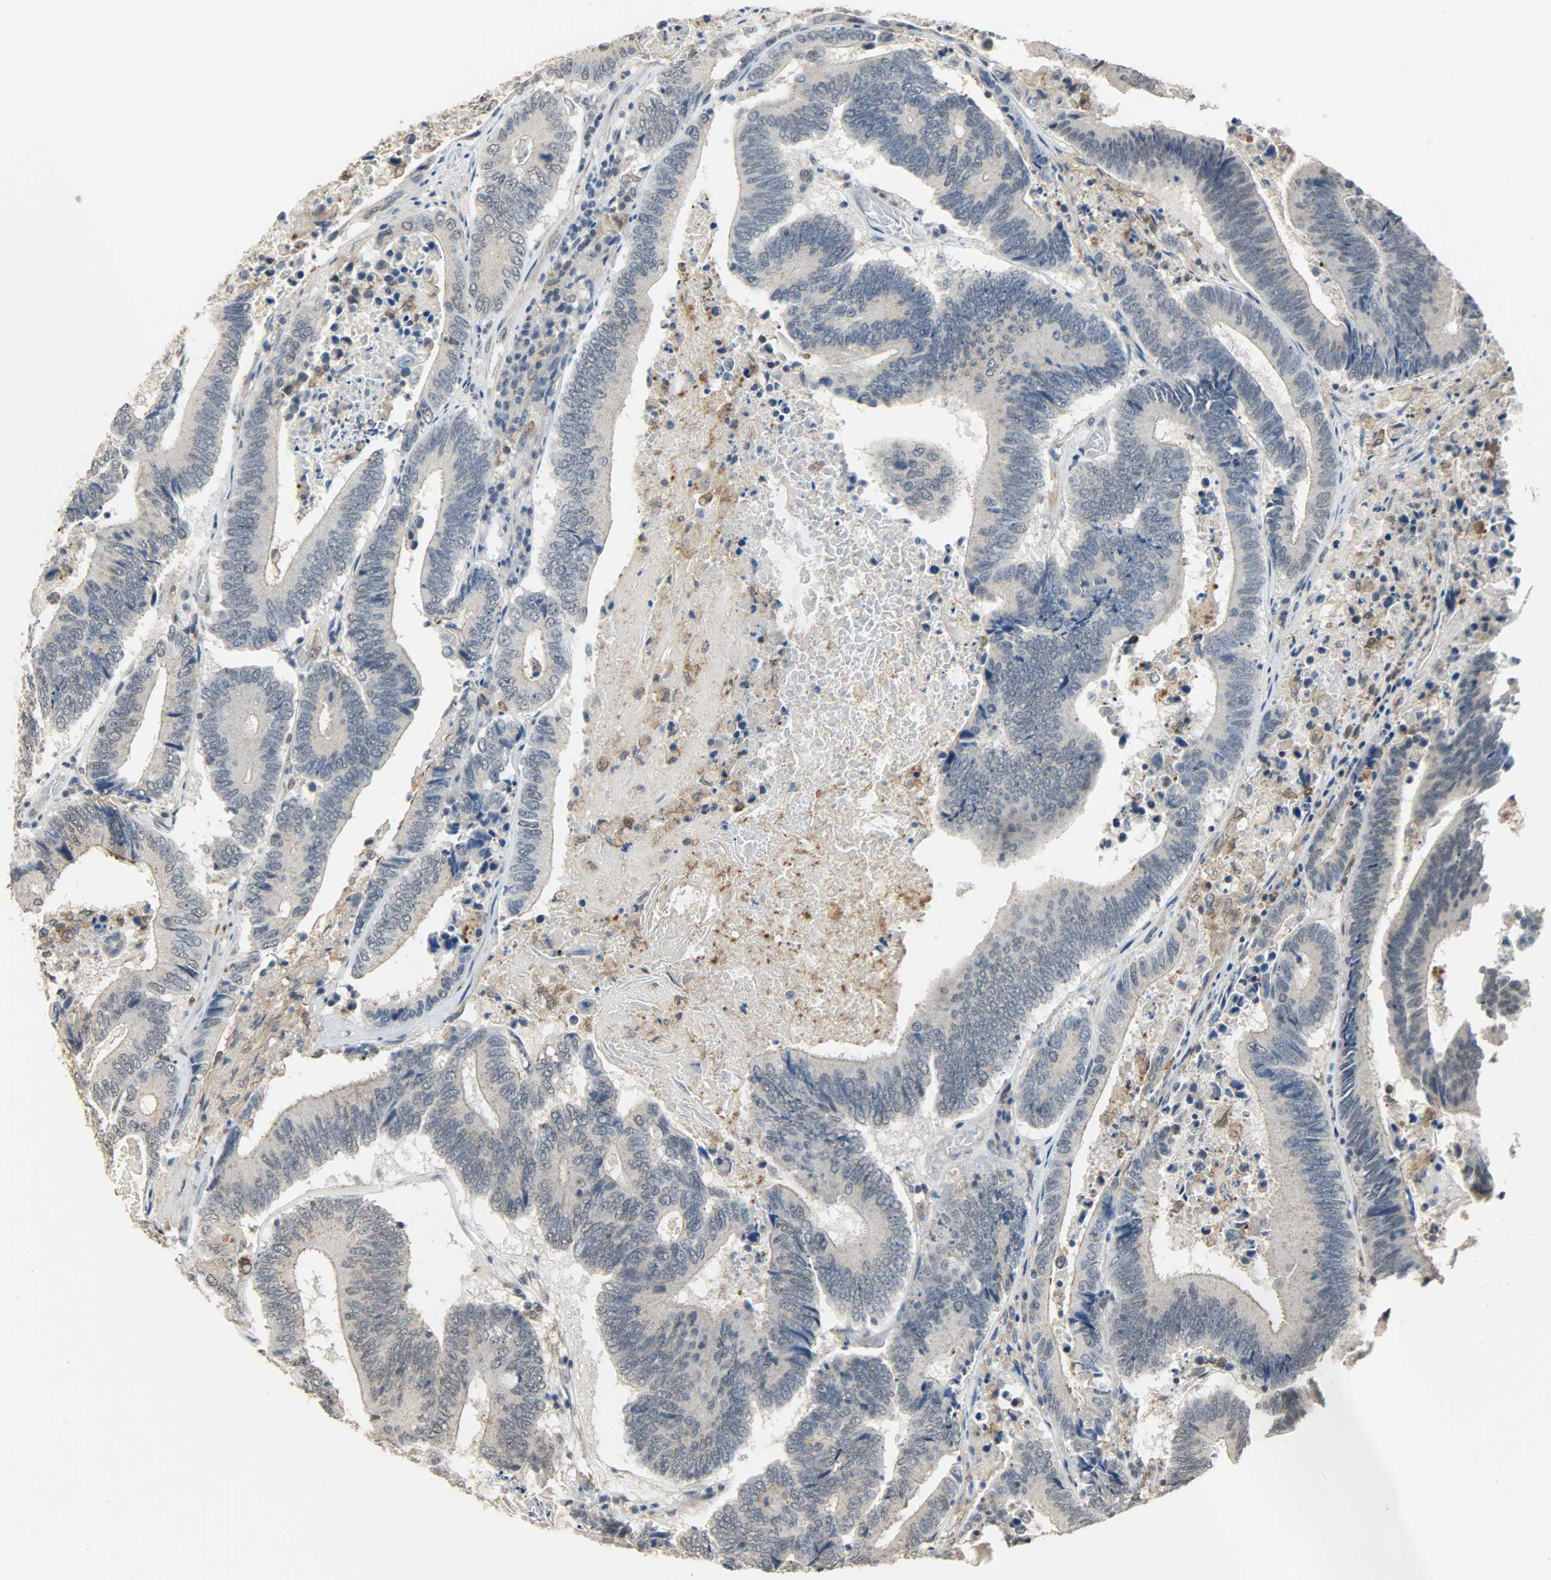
{"staining": {"intensity": "negative", "quantity": "none", "location": "none"}, "tissue": "colorectal cancer", "cell_type": "Tumor cells", "image_type": "cancer", "snomed": [{"axis": "morphology", "description": "Adenocarcinoma, NOS"}, {"axis": "topography", "description": "Colon"}], "caption": "Colorectal cancer stained for a protein using IHC exhibits no expression tumor cells.", "gene": "SKAP2", "patient": {"sex": "female", "age": 78}}